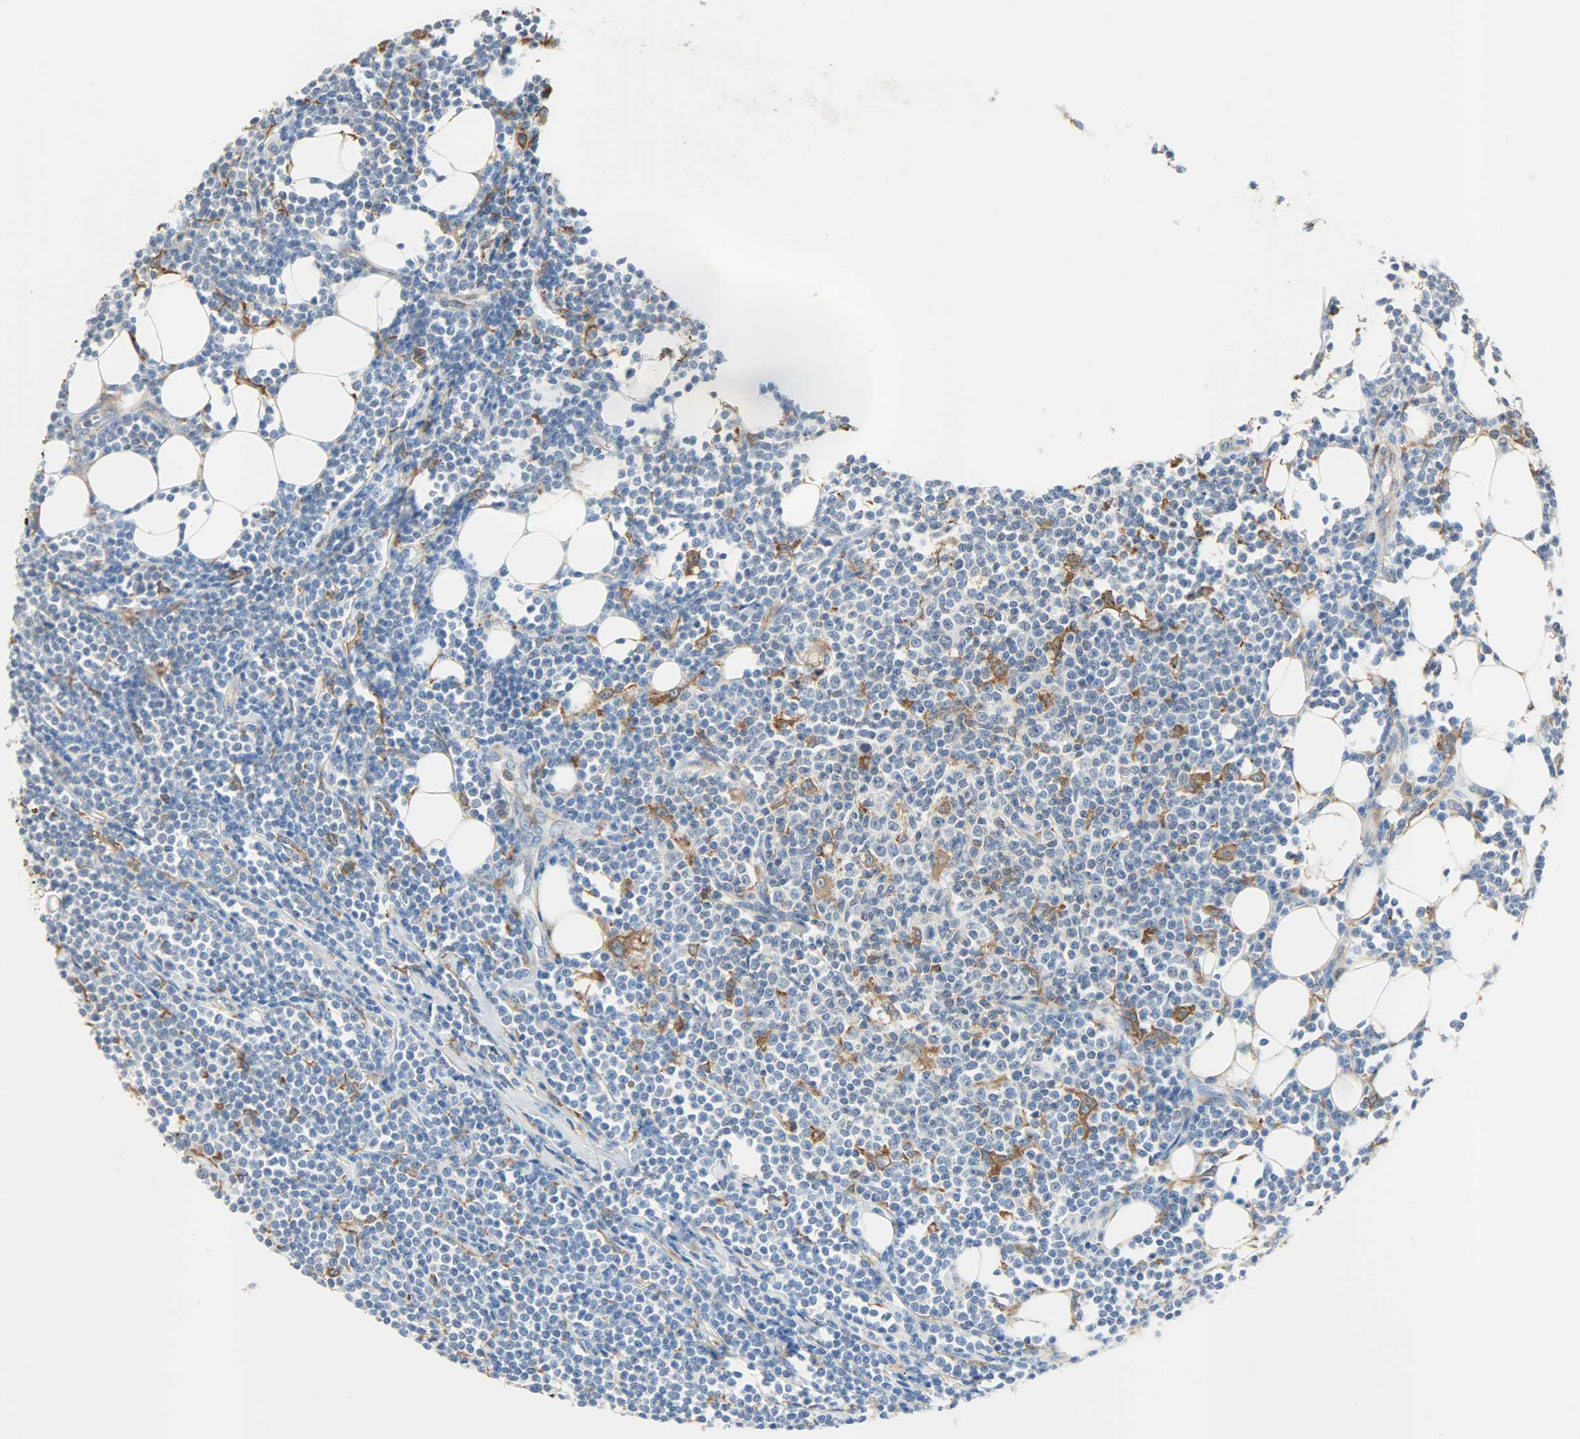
{"staining": {"intensity": "negative", "quantity": "none", "location": "none"}, "tissue": "lymphoma", "cell_type": "Tumor cells", "image_type": "cancer", "snomed": [{"axis": "morphology", "description": "Malignant lymphoma, non-Hodgkin's type, Low grade"}, {"axis": "topography", "description": "Soft tissue"}], "caption": "Immunohistochemical staining of malignant lymphoma, non-Hodgkin's type (low-grade) demonstrates no significant expression in tumor cells.", "gene": "SKAP2", "patient": {"sex": "male", "age": 92}}